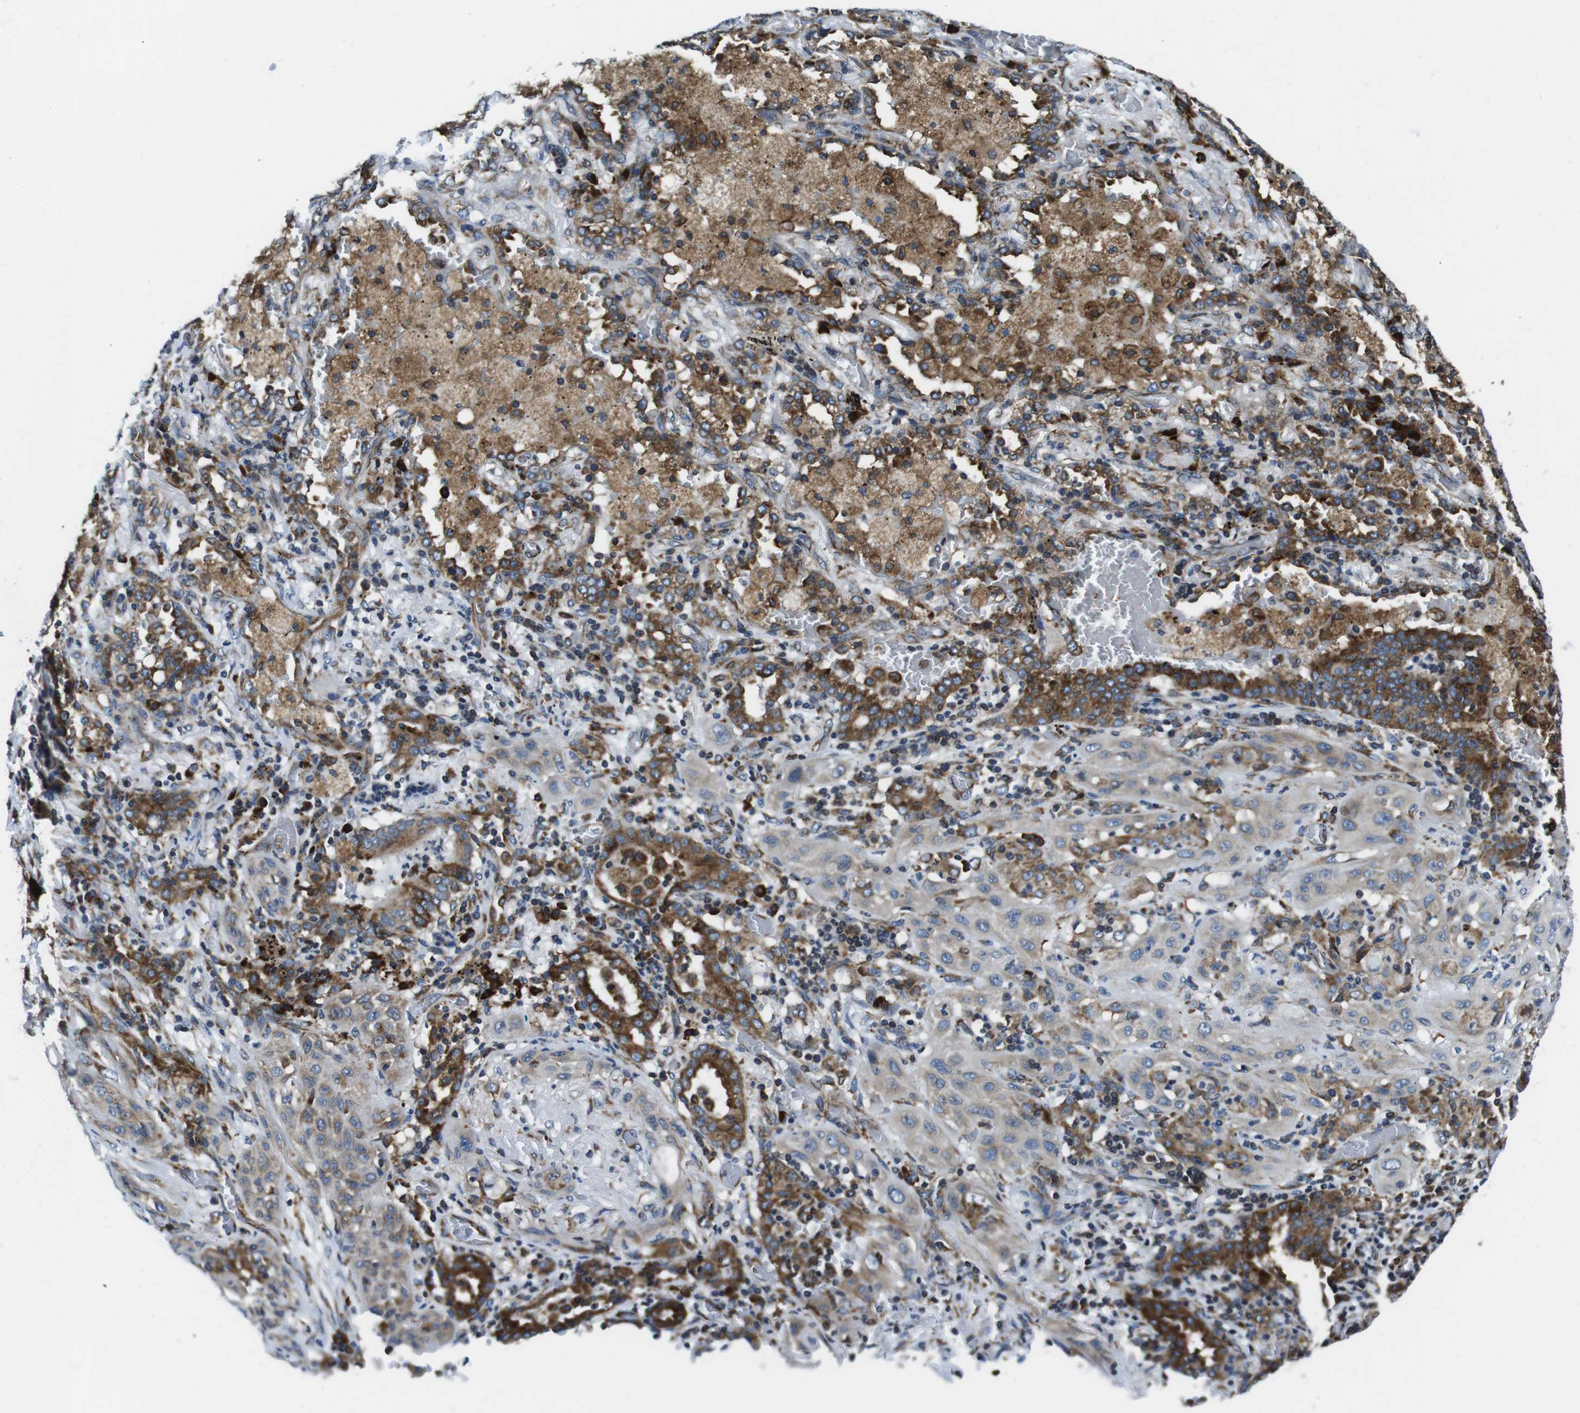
{"staining": {"intensity": "weak", "quantity": "25%-75%", "location": "cytoplasmic/membranous"}, "tissue": "lung cancer", "cell_type": "Tumor cells", "image_type": "cancer", "snomed": [{"axis": "morphology", "description": "Squamous cell carcinoma, NOS"}, {"axis": "topography", "description": "Lung"}], "caption": "A photomicrograph of lung cancer stained for a protein displays weak cytoplasmic/membranous brown staining in tumor cells. The staining is performed using DAB (3,3'-diaminobenzidine) brown chromogen to label protein expression. The nuclei are counter-stained blue using hematoxylin.", "gene": "UGGT1", "patient": {"sex": "female", "age": 47}}